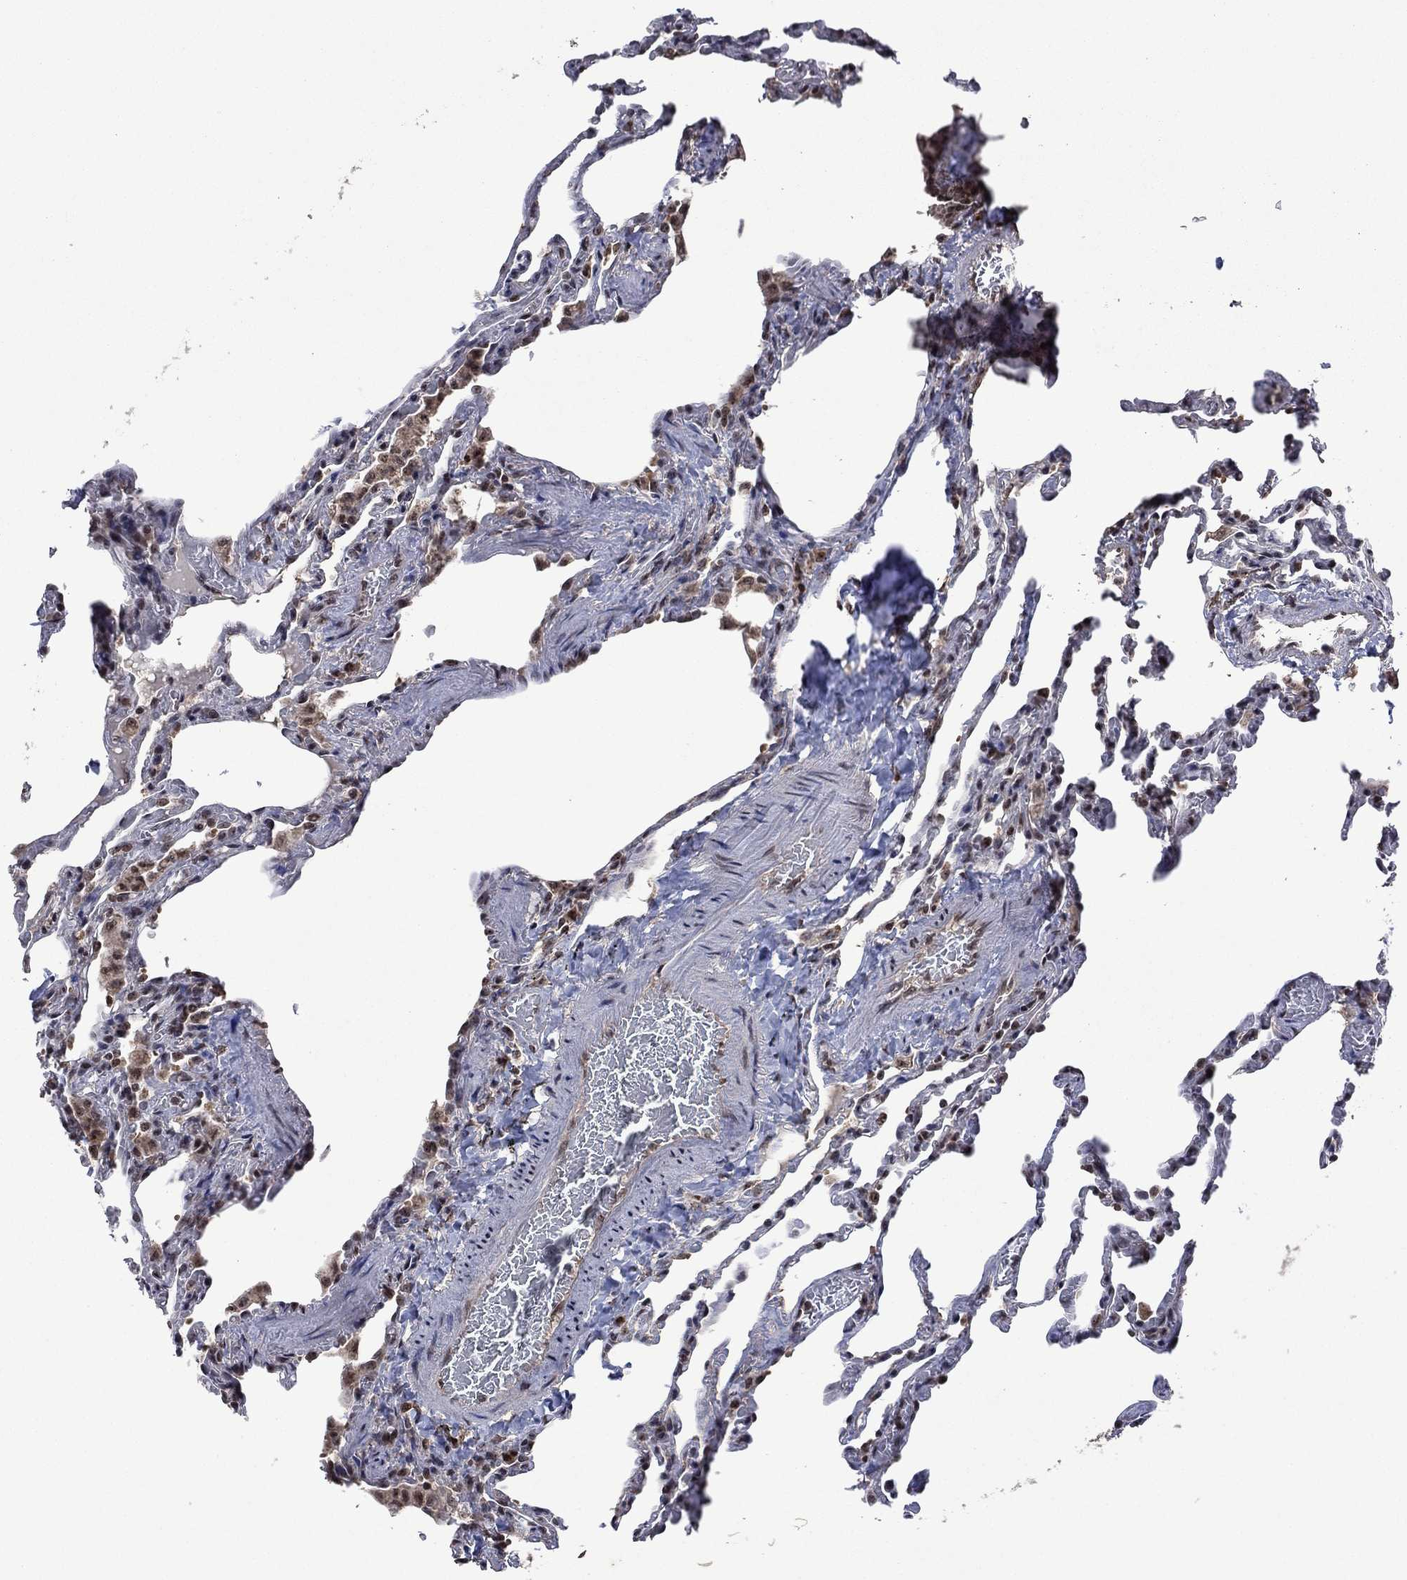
{"staining": {"intensity": "moderate", "quantity": "<25%", "location": "nuclear"}, "tissue": "lung", "cell_type": "Alveolar cells", "image_type": "normal", "snomed": [{"axis": "morphology", "description": "Normal tissue, NOS"}, {"axis": "topography", "description": "Lung"}], "caption": "Immunohistochemistry (IHC) (DAB (3,3'-diaminobenzidine)) staining of benign lung demonstrates moderate nuclear protein staining in about <25% of alveolar cells. (DAB = brown stain, brightfield microscopy at high magnification).", "gene": "FBLL1", "patient": {"sex": "female", "age": 43}}